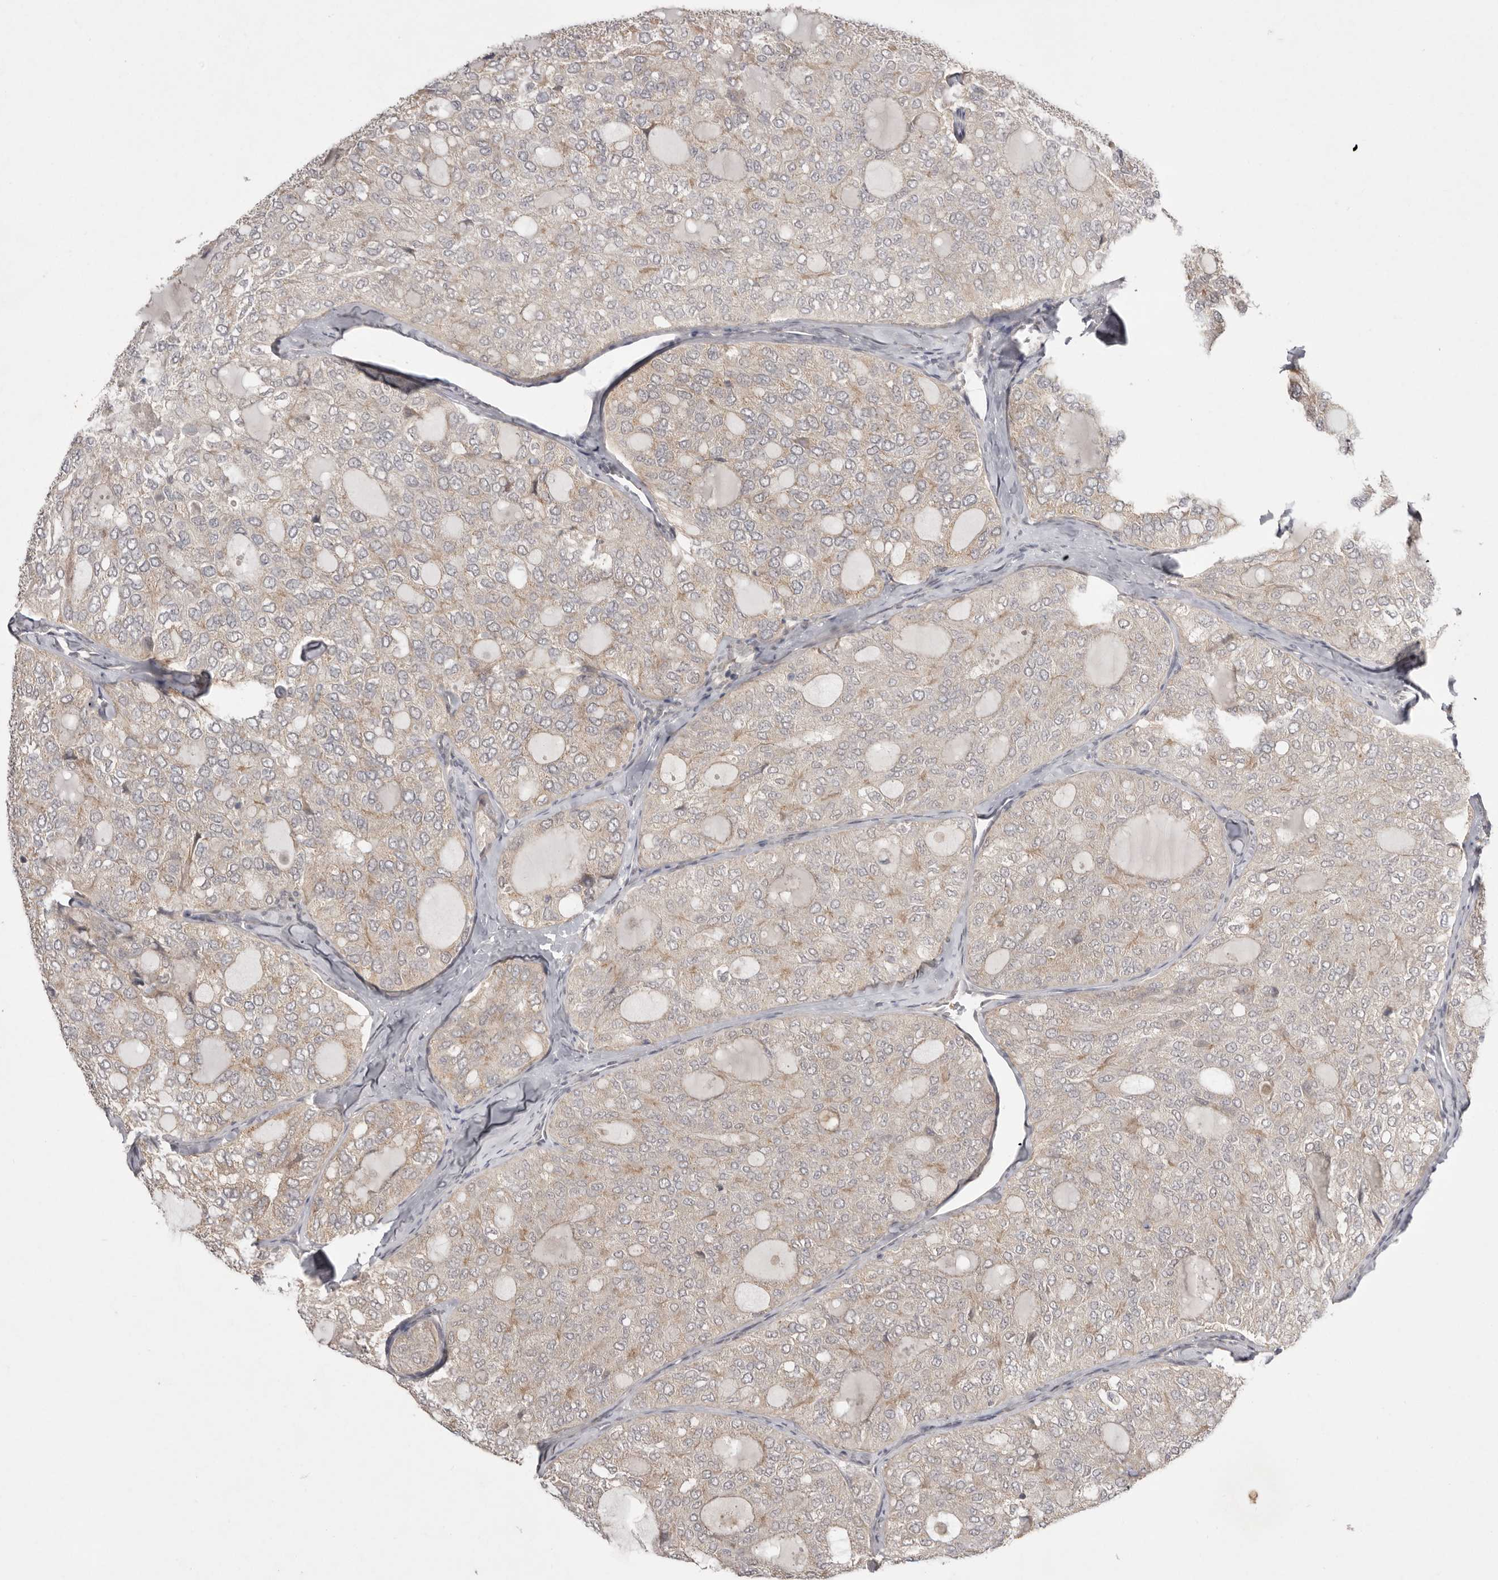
{"staining": {"intensity": "weak", "quantity": "25%-75%", "location": "cytoplasmic/membranous"}, "tissue": "thyroid cancer", "cell_type": "Tumor cells", "image_type": "cancer", "snomed": [{"axis": "morphology", "description": "Follicular adenoma carcinoma, NOS"}, {"axis": "topography", "description": "Thyroid gland"}], "caption": "Protein staining shows weak cytoplasmic/membranous staining in approximately 25%-75% of tumor cells in thyroid follicular adenoma carcinoma.", "gene": "NSUN4", "patient": {"sex": "male", "age": 75}}